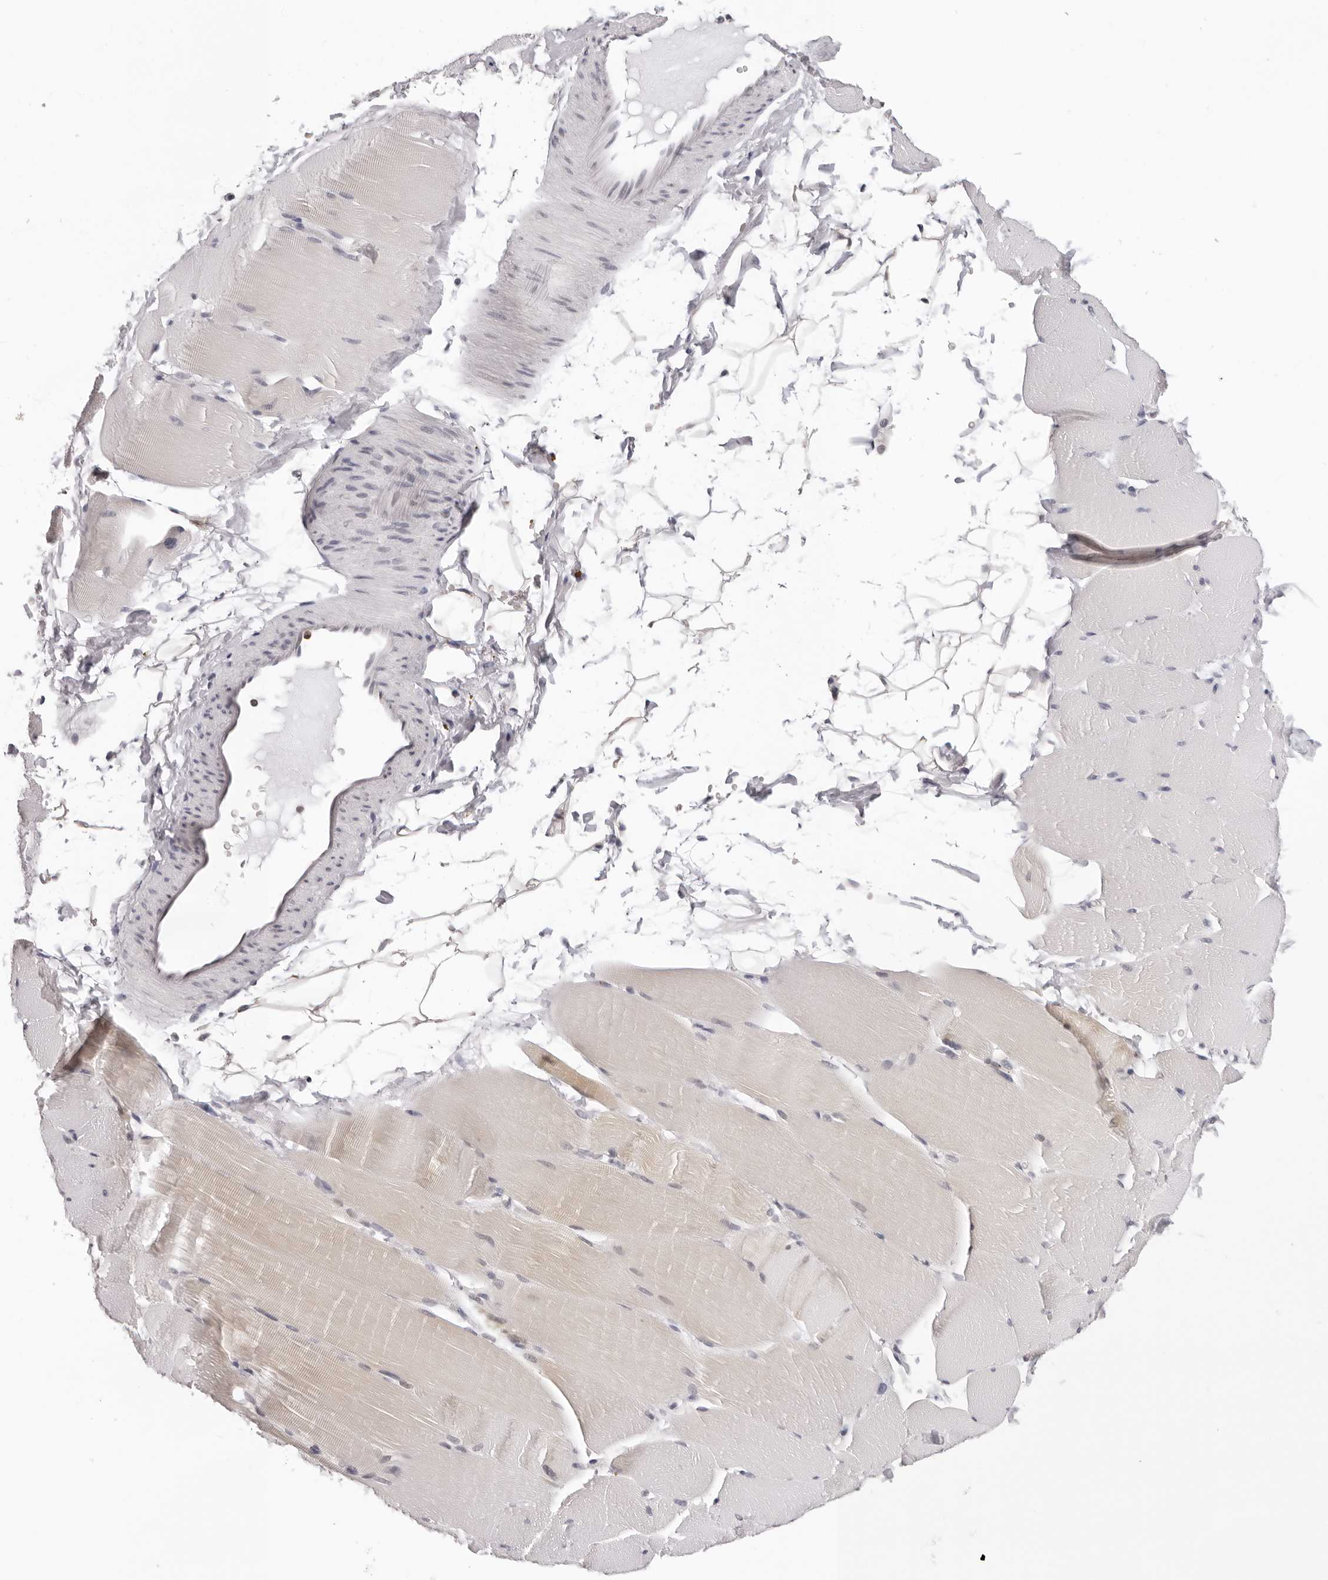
{"staining": {"intensity": "weak", "quantity": "<25%", "location": "cytoplasmic/membranous"}, "tissue": "skeletal muscle", "cell_type": "Myocytes", "image_type": "normal", "snomed": [{"axis": "morphology", "description": "Normal tissue, NOS"}, {"axis": "topography", "description": "Skeletal muscle"}, {"axis": "topography", "description": "Parathyroid gland"}], "caption": "This is an IHC image of normal skeletal muscle. There is no staining in myocytes.", "gene": "WDR77", "patient": {"sex": "female", "age": 37}}